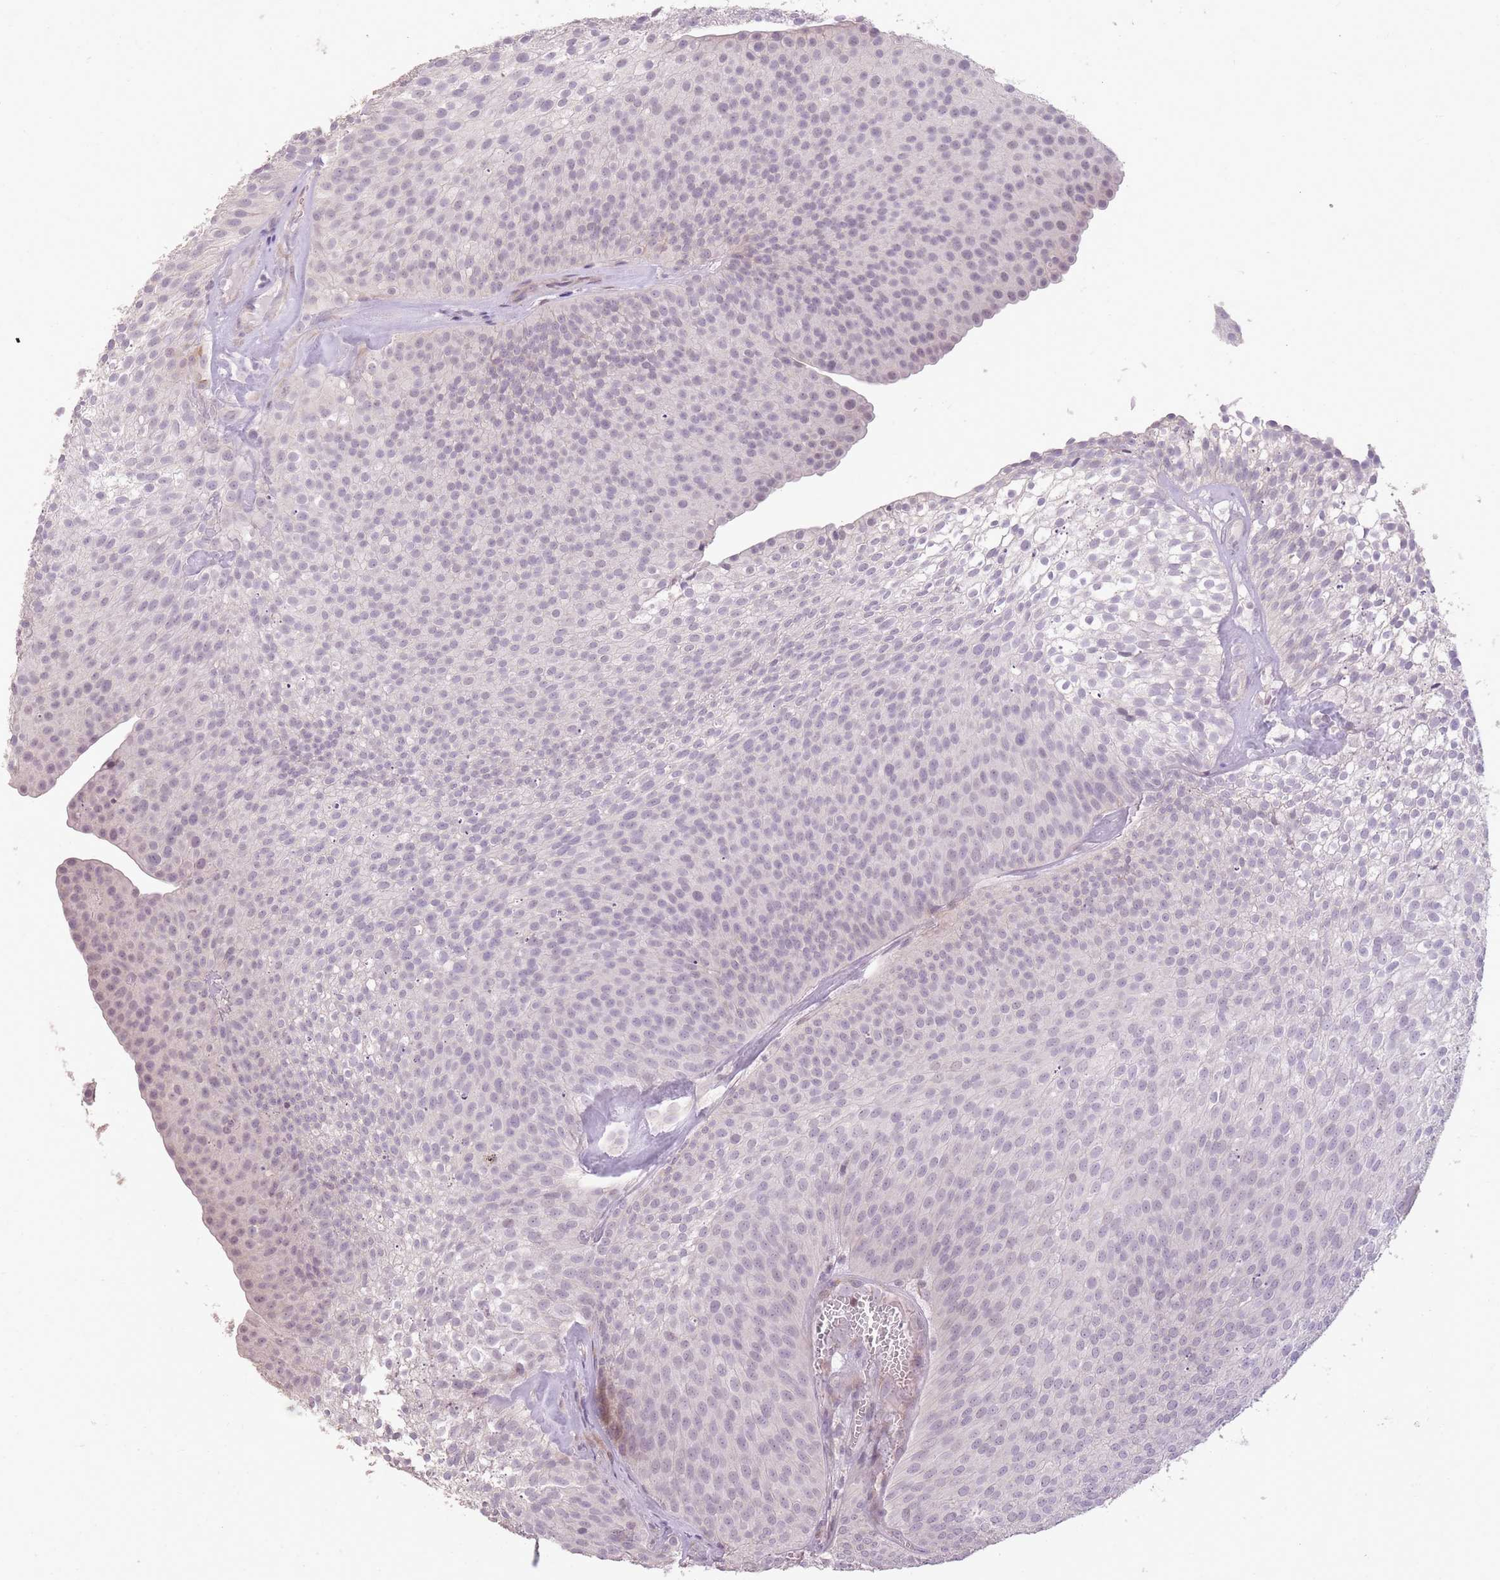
{"staining": {"intensity": "negative", "quantity": "none", "location": "none"}, "tissue": "urothelial cancer", "cell_type": "Tumor cells", "image_type": "cancer", "snomed": [{"axis": "morphology", "description": "Urothelial carcinoma, Low grade"}, {"axis": "topography", "description": "Urinary bladder"}], "caption": "This is an immunohistochemistry micrograph of urothelial carcinoma (low-grade). There is no staining in tumor cells.", "gene": "ZBTB24", "patient": {"sex": "male", "age": 91}}